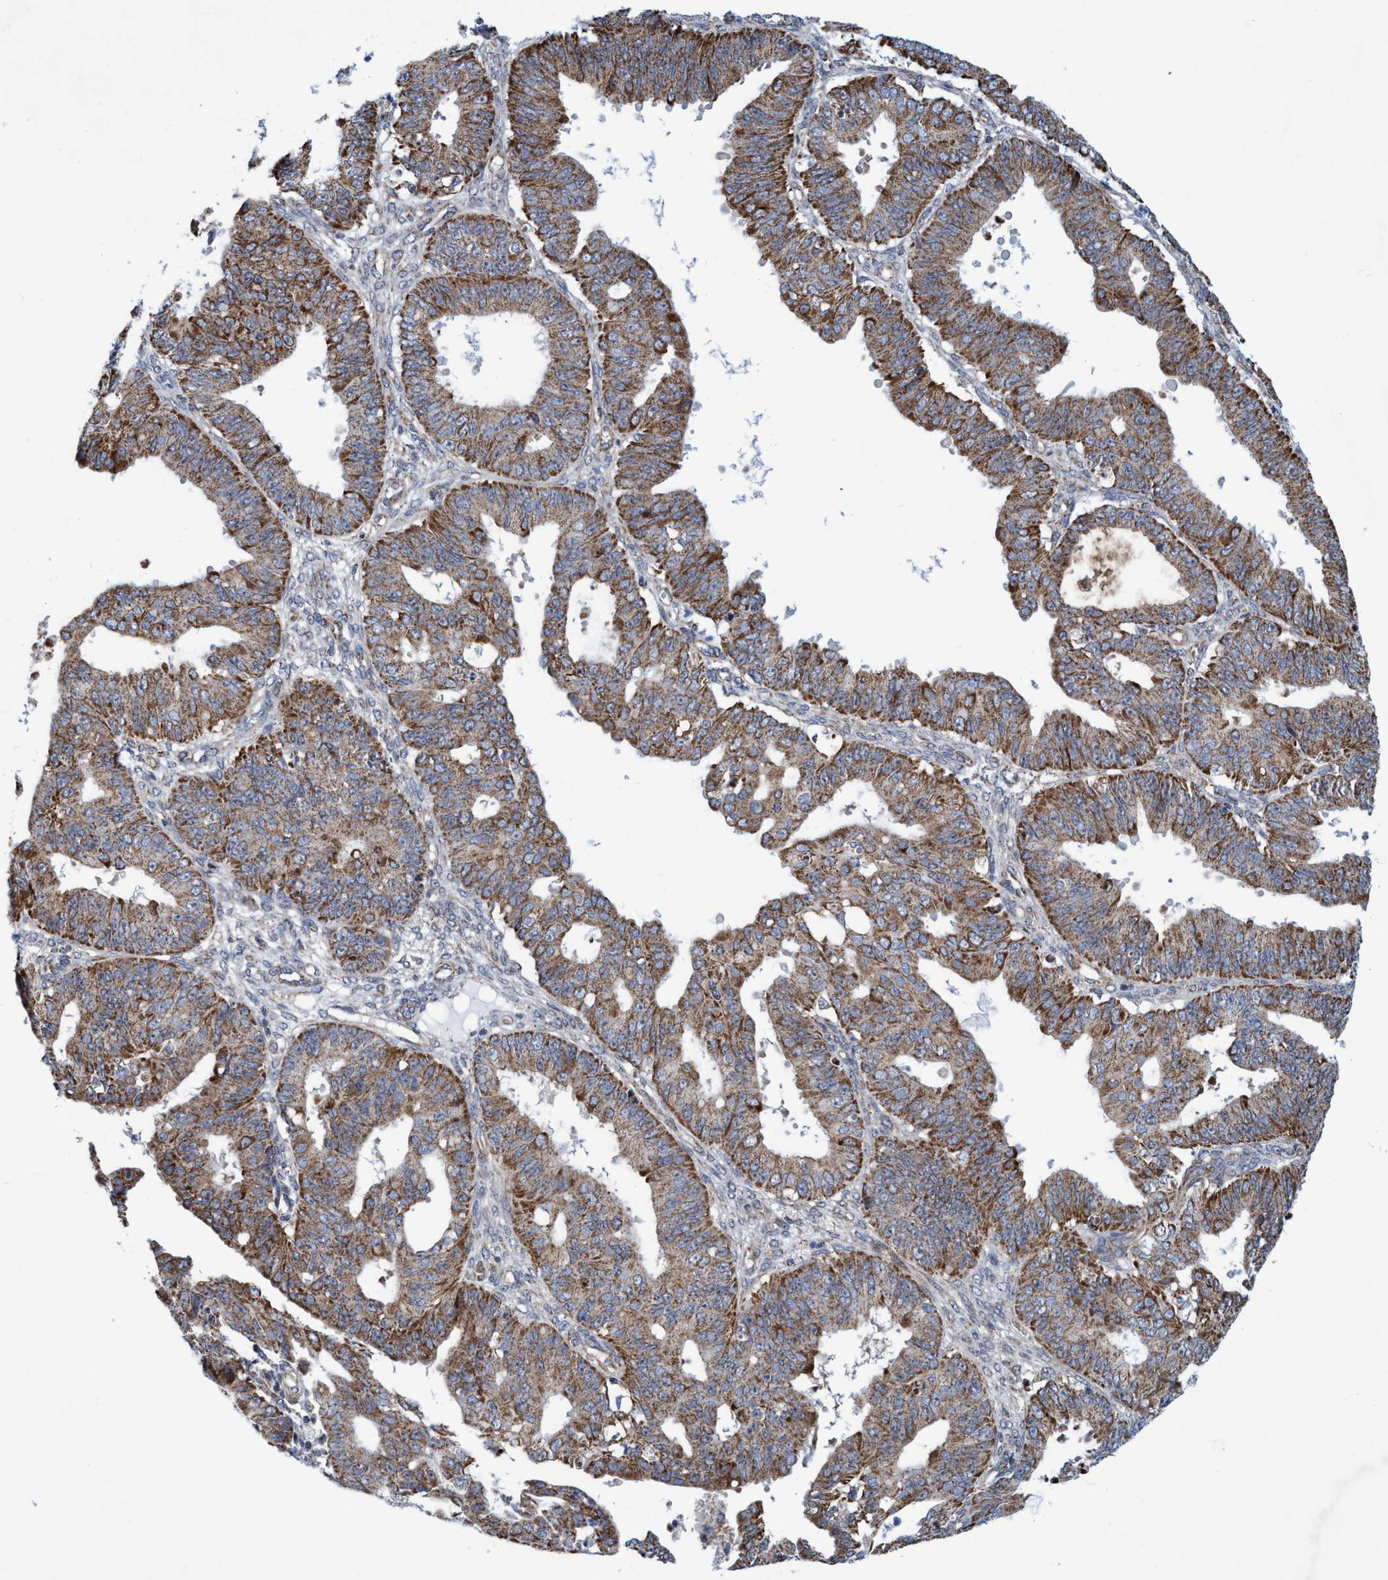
{"staining": {"intensity": "moderate", "quantity": ">75%", "location": "cytoplasmic/membranous"}, "tissue": "ovarian cancer", "cell_type": "Tumor cells", "image_type": "cancer", "snomed": [{"axis": "morphology", "description": "Carcinoma, endometroid"}, {"axis": "topography", "description": "Ovary"}], "caption": "Immunohistochemistry photomicrograph of neoplastic tissue: human ovarian cancer (endometroid carcinoma) stained using immunohistochemistry demonstrates medium levels of moderate protein expression localized specifically in the cytoplasmic/membranous of tumor cells, appearing as a cytoplasmic/membranous brown color.", "gene": "POLR1F", "patient": {"sex": "female", "age": 42}}